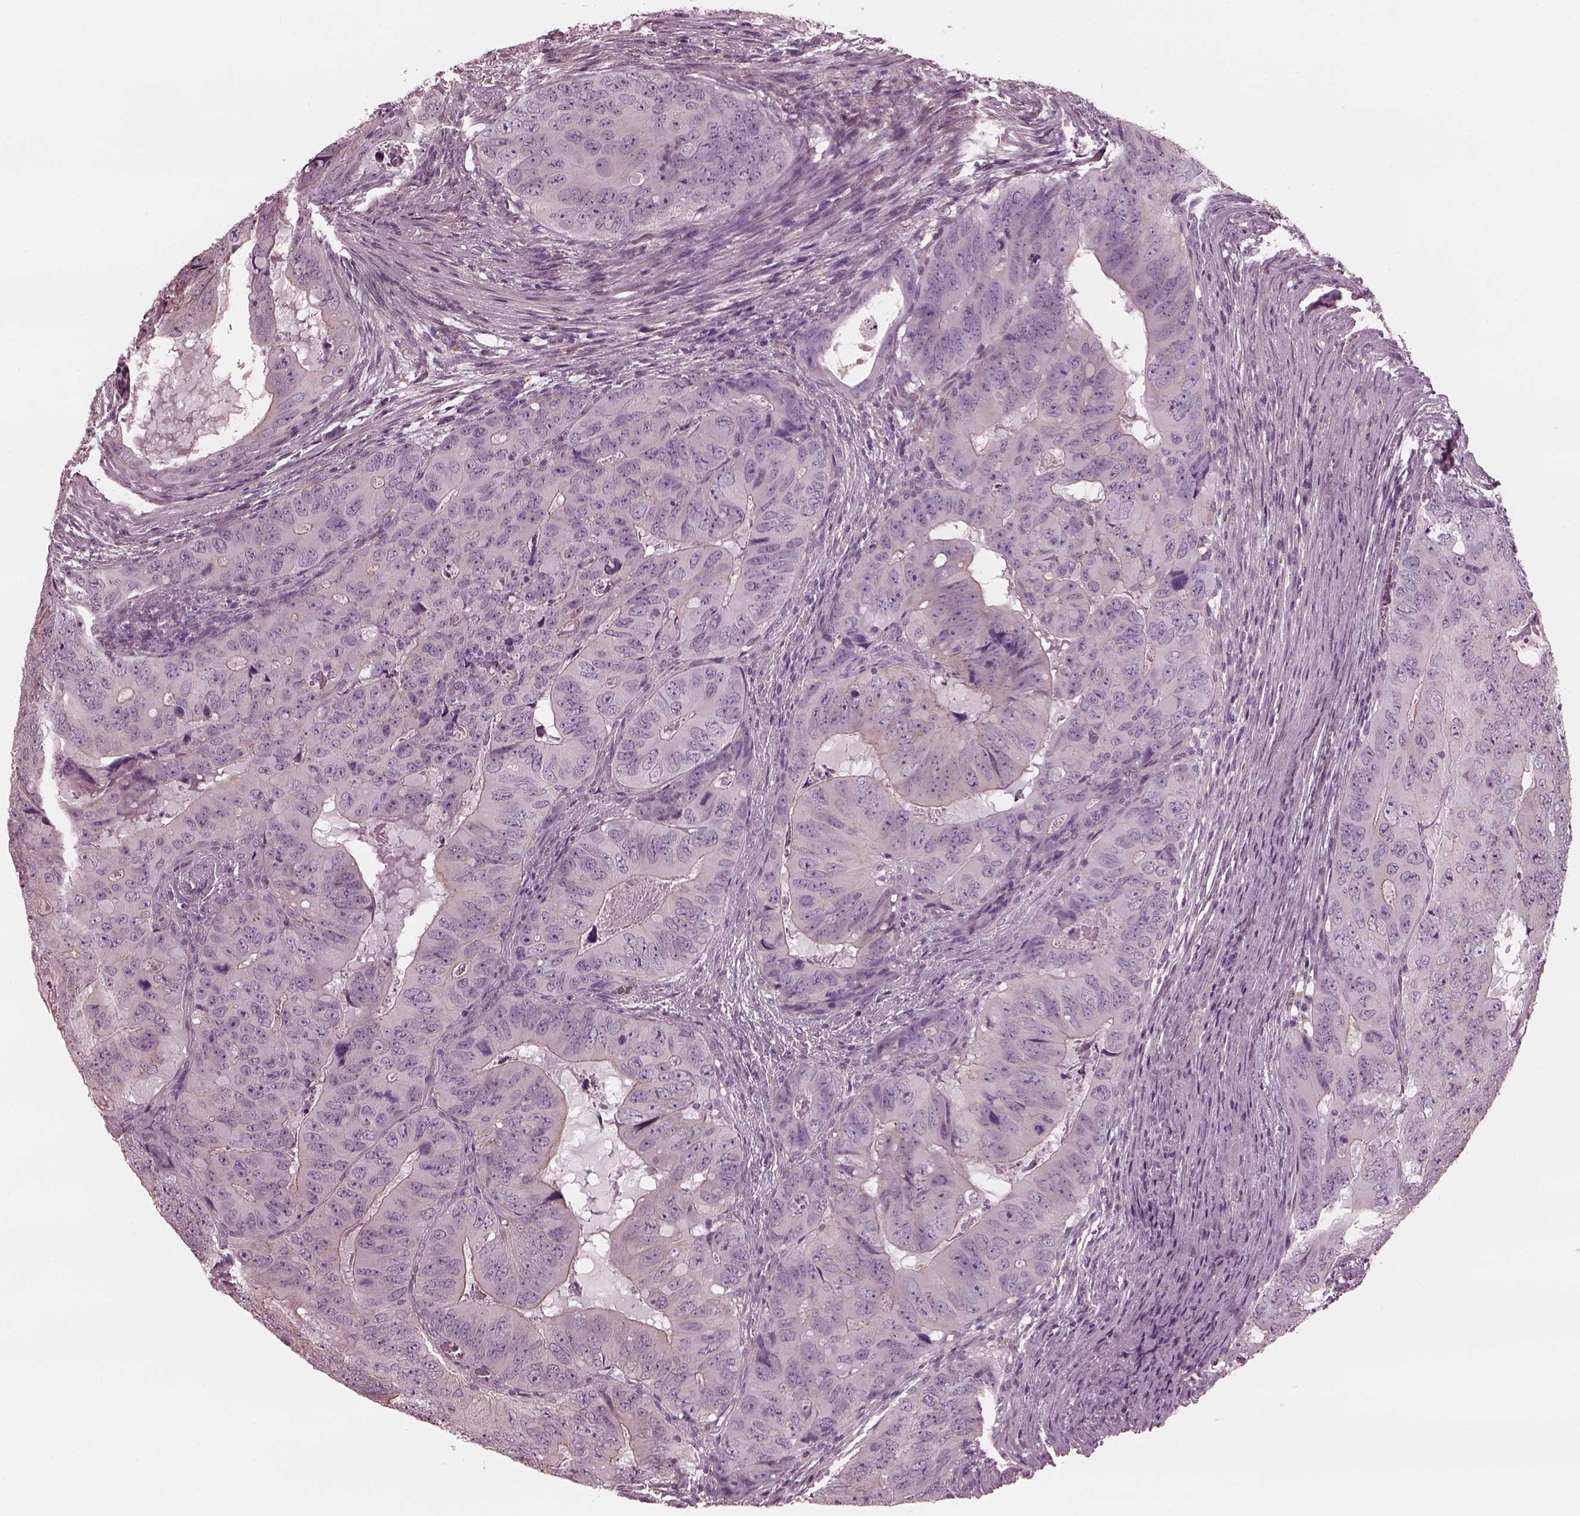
{"staining": {"intensity": "negative", "quantity": "none", "location": "none"}, "tissue": "colorectal cancer", "cell_type": "Tumor cells", "image_type": "cancer", "snomed": [{"axis": "morphology", "description": "Adenocarcinoma, NOS"}, {"axis": "topography", "description": "Colon"}], "caption": "Human colorectal cancer stained for a protein using immunohistochemistry (IHC) exhibits no positivity in tumor cells.", "gene": "CGA", "patient": {"sex": "male", "age": 79}}